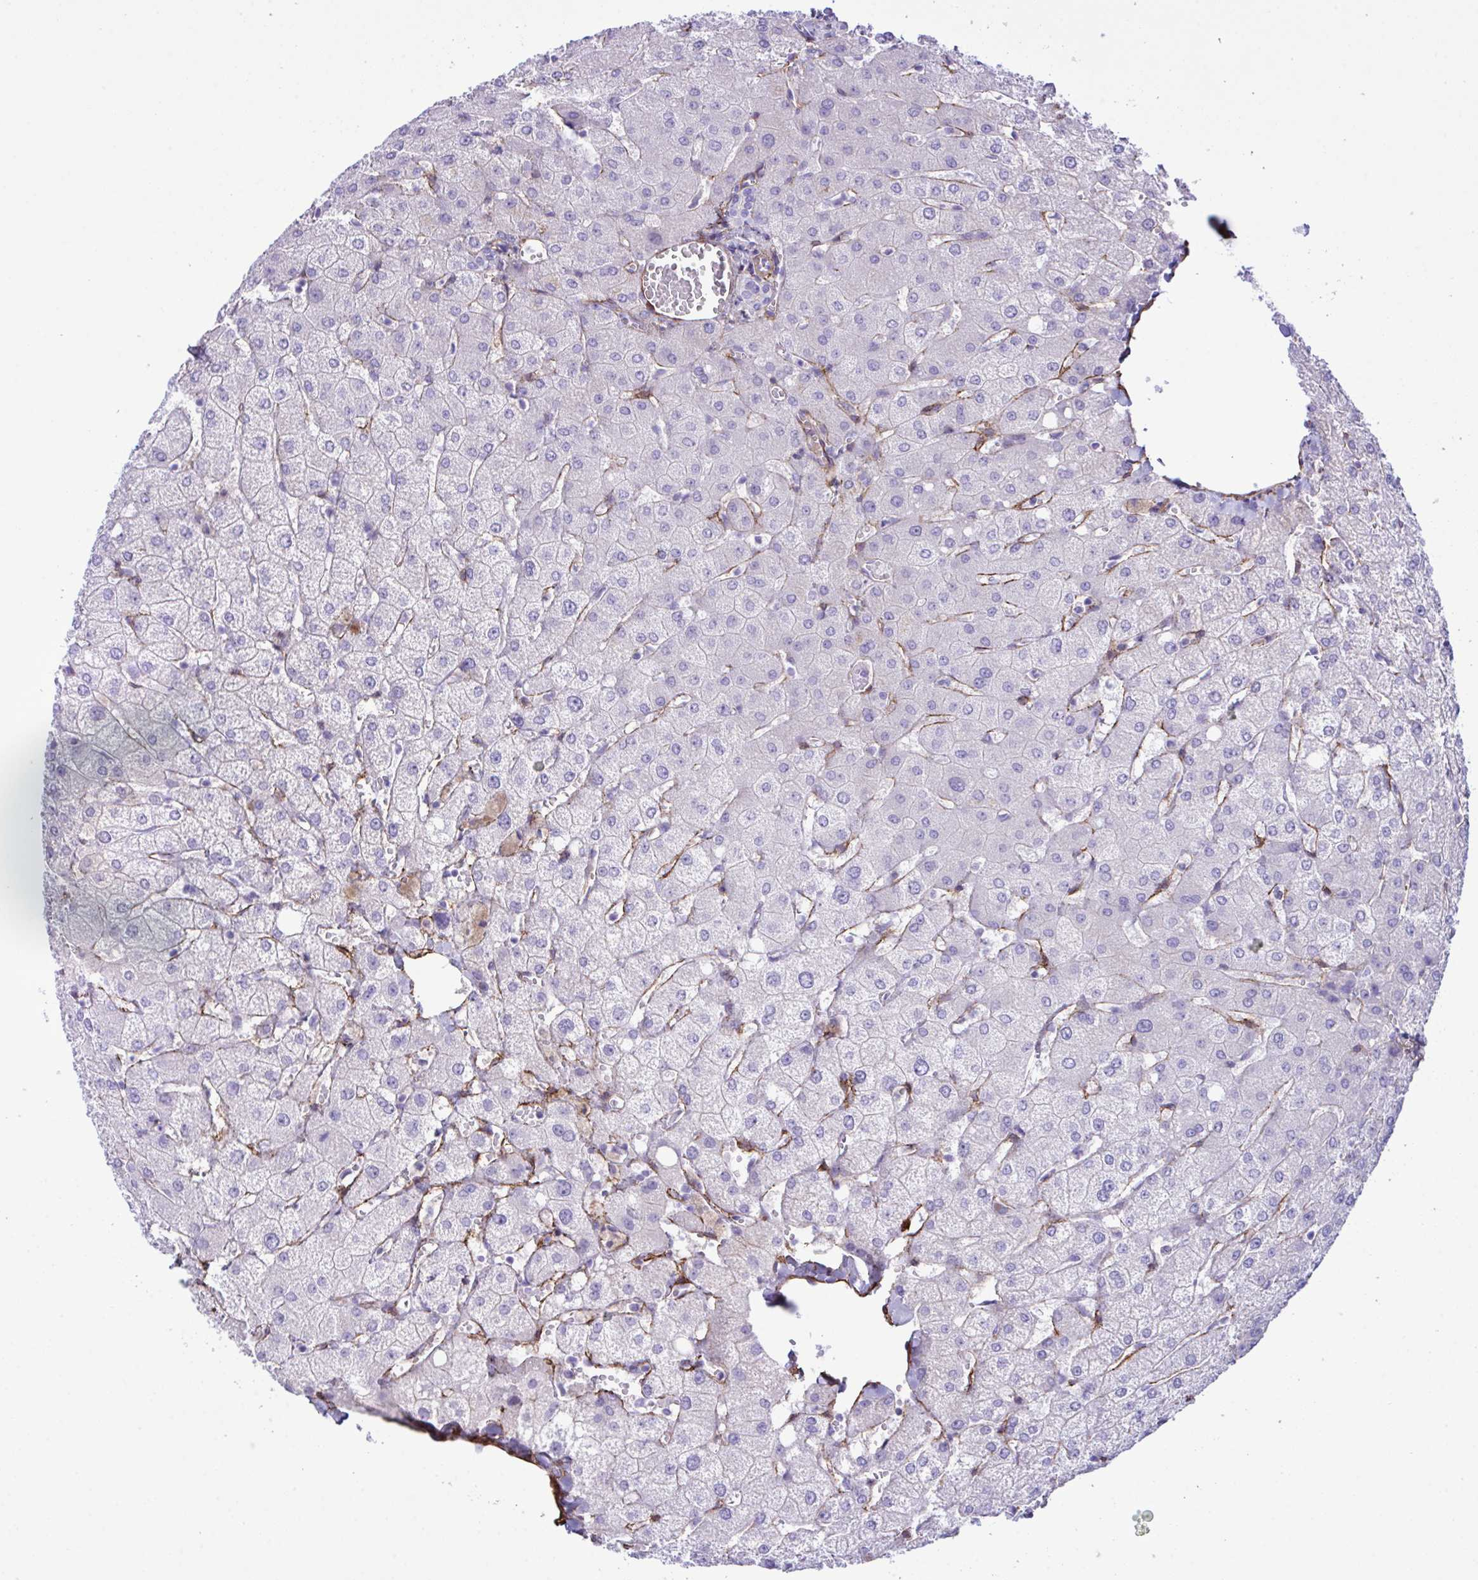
{"staining": {"intensity": "negative", "quantity": "none", "location": "none"}, "tissue": "liver", "cell_type": "Cholangiocytes", "image_type": "normal", "snomed": [{"axis": "morphology", "description": "Normal tissue, NOS"}, {"axis": "topography", "description": "Liver"}], "caption": "Protein analysis of benign liver exhibits no significant staining in cholangiocytes. (DAB immunohistochemistry (IHC) visualized using brightfield microscopy, high magnification).", "gene": "SYNPO2L", "patient": {"sex": "female", "age": 54}}